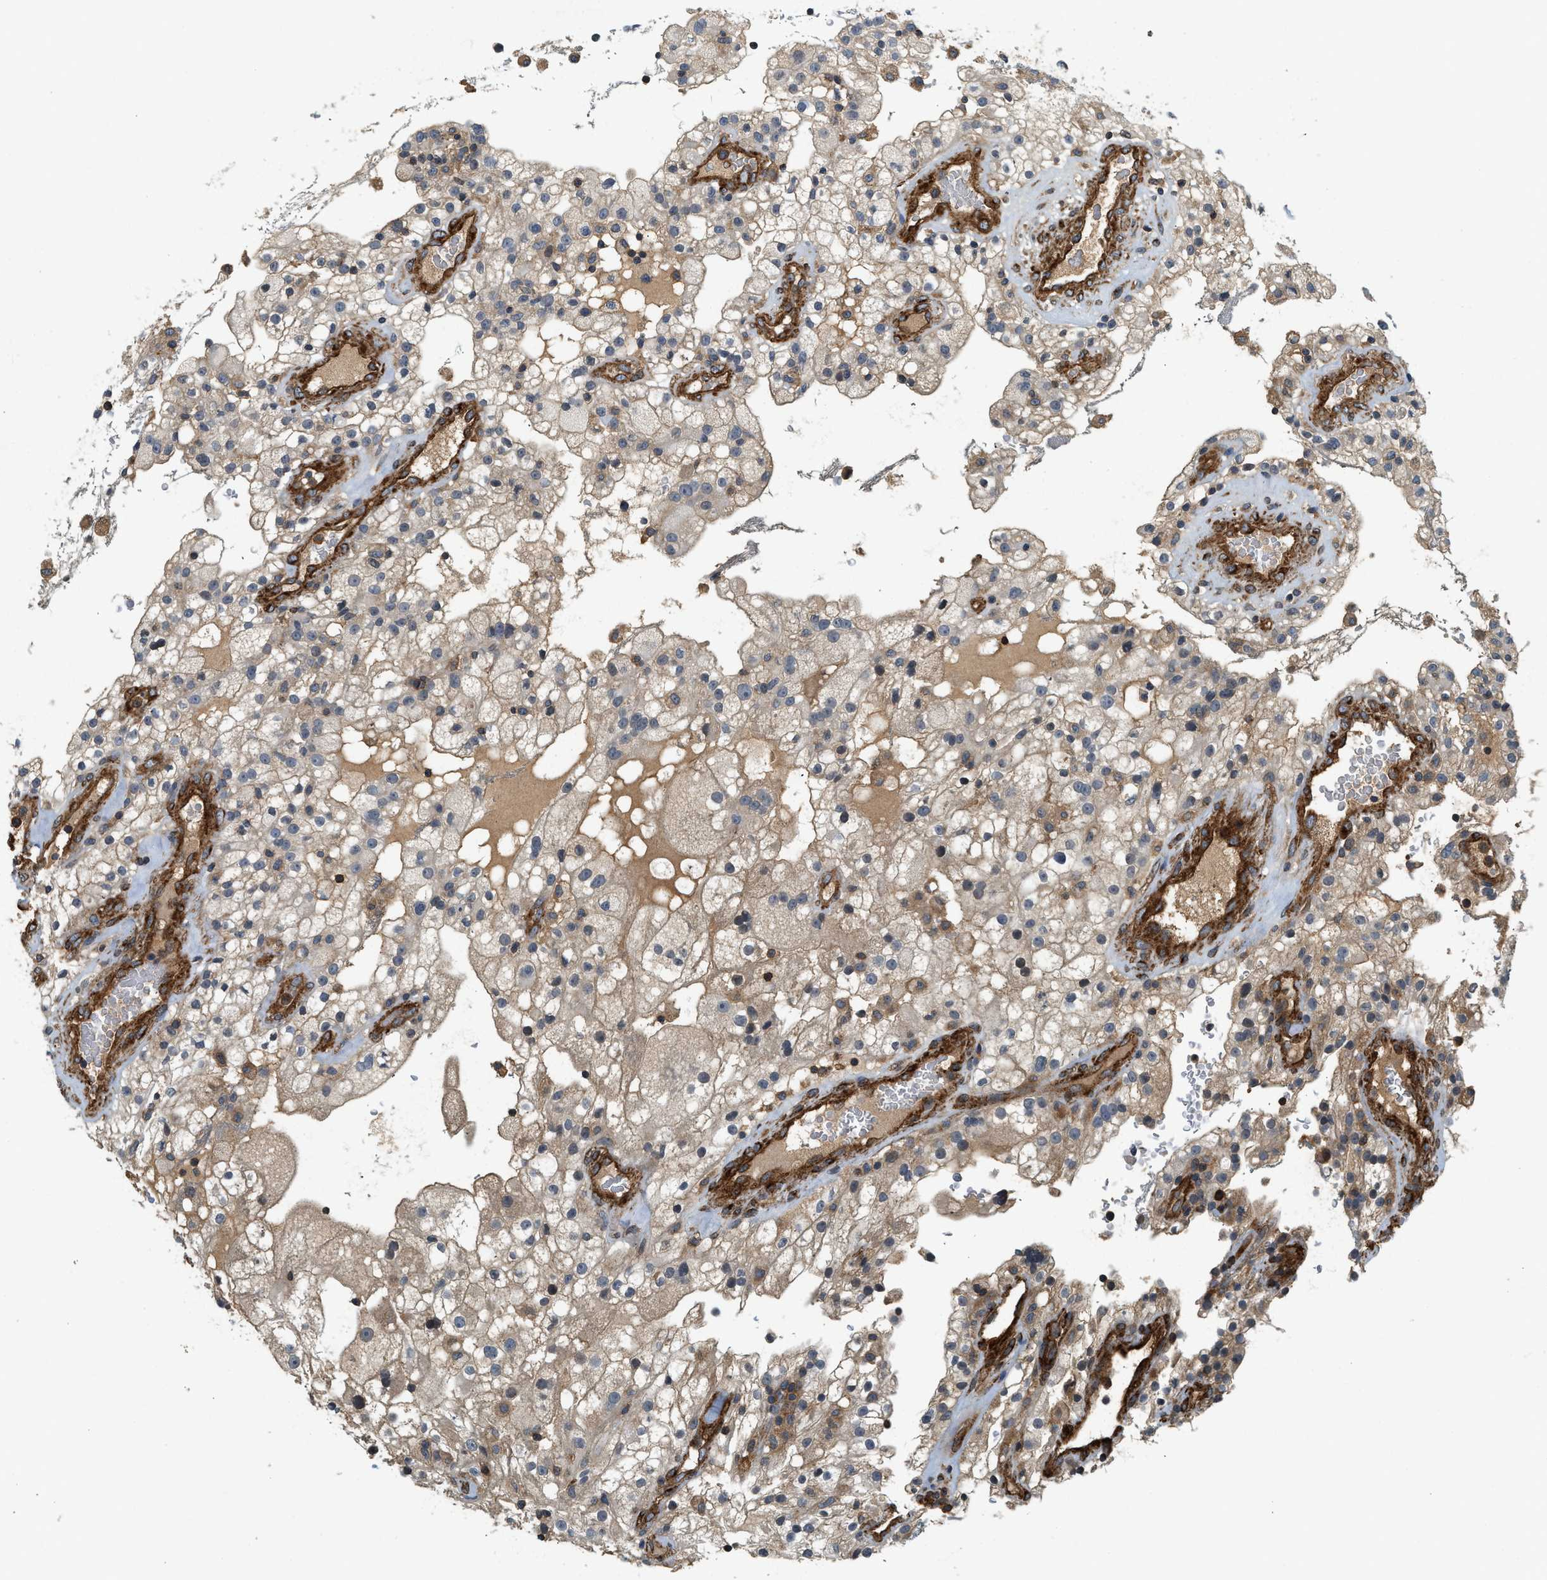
{"staining": {"intensity": "weak", "quantity": ">75%", "location": "cytoplasmic/membranous"}, "tissue": "renal cancer", "cell_type": "Tumor cells", "image_type": "cancer", "snomed": [{"axis": "morphology", "description": "Adenocarcinoma, NOS"}, {"axis": "topography", "description": "Kidney"}], "caption": "Immunohistochemistry (IHC) micrograph of human renal cancer (adenocarcinoma) stained for a protein (brown), which reveals low levels of weak cytoplasmic/membranous expression in about >75% of tumor cells.", "gene": "HIP1", "patient": {"sex": "female", "age": 52}}